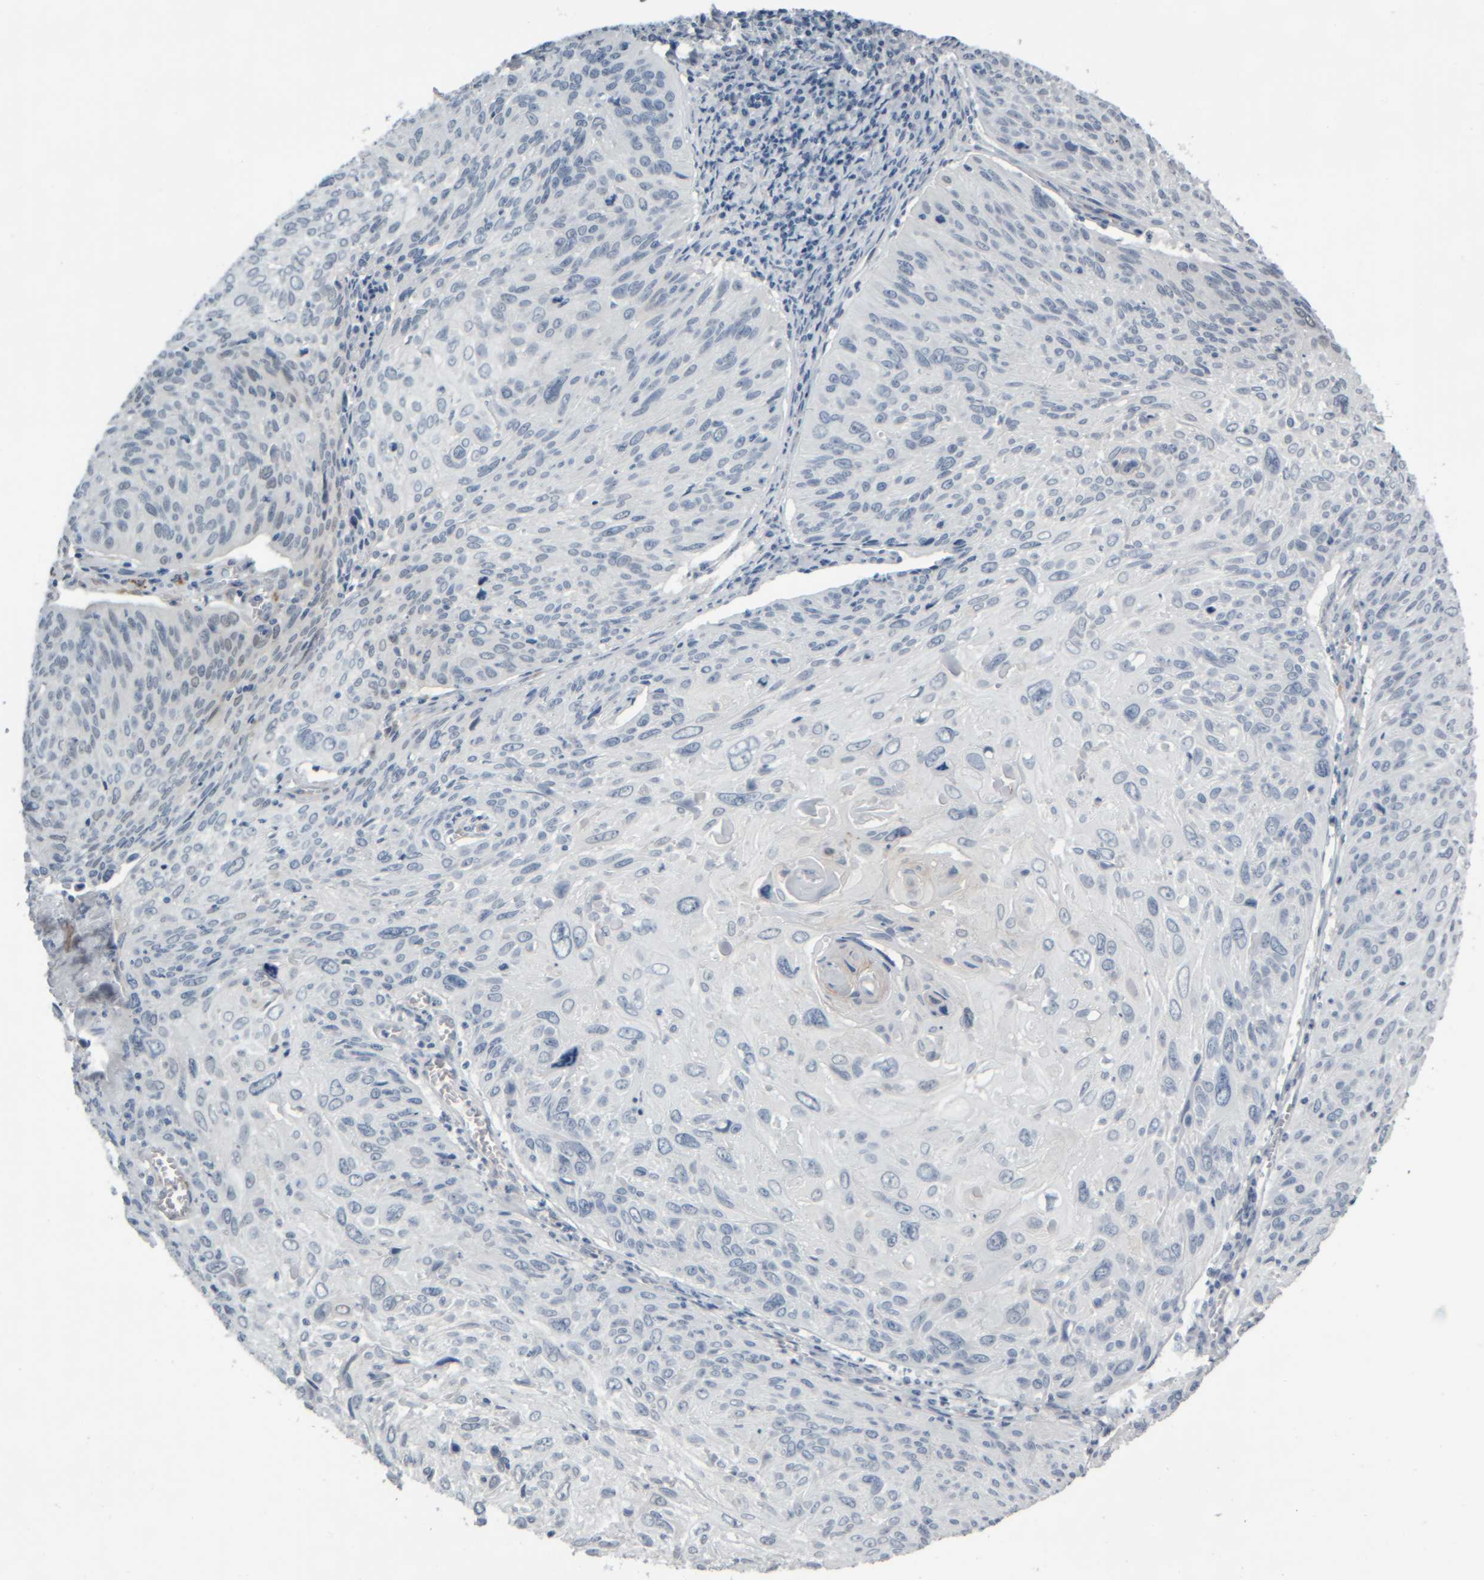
{"staining": {"intensity": "negative", "quantity": "none", "location": "none"}, "tissue": "cervical cancer", "cell_type": "Tumor cells", "image_type": "cancer", "snomed": [{"axis": "morphology", "description": "Squamous cell carcinoma, NOS"}, {"axis": "topography", "description": "Cervix"}], "caption": "Tumor cells show no significant expression in cervical cancer. (Brightfield microscopy of DAB immunohistochemistry (IHC) at high magnification).", "gene": "COL14A1", "patient": {"sex": "female", "age": 51}}